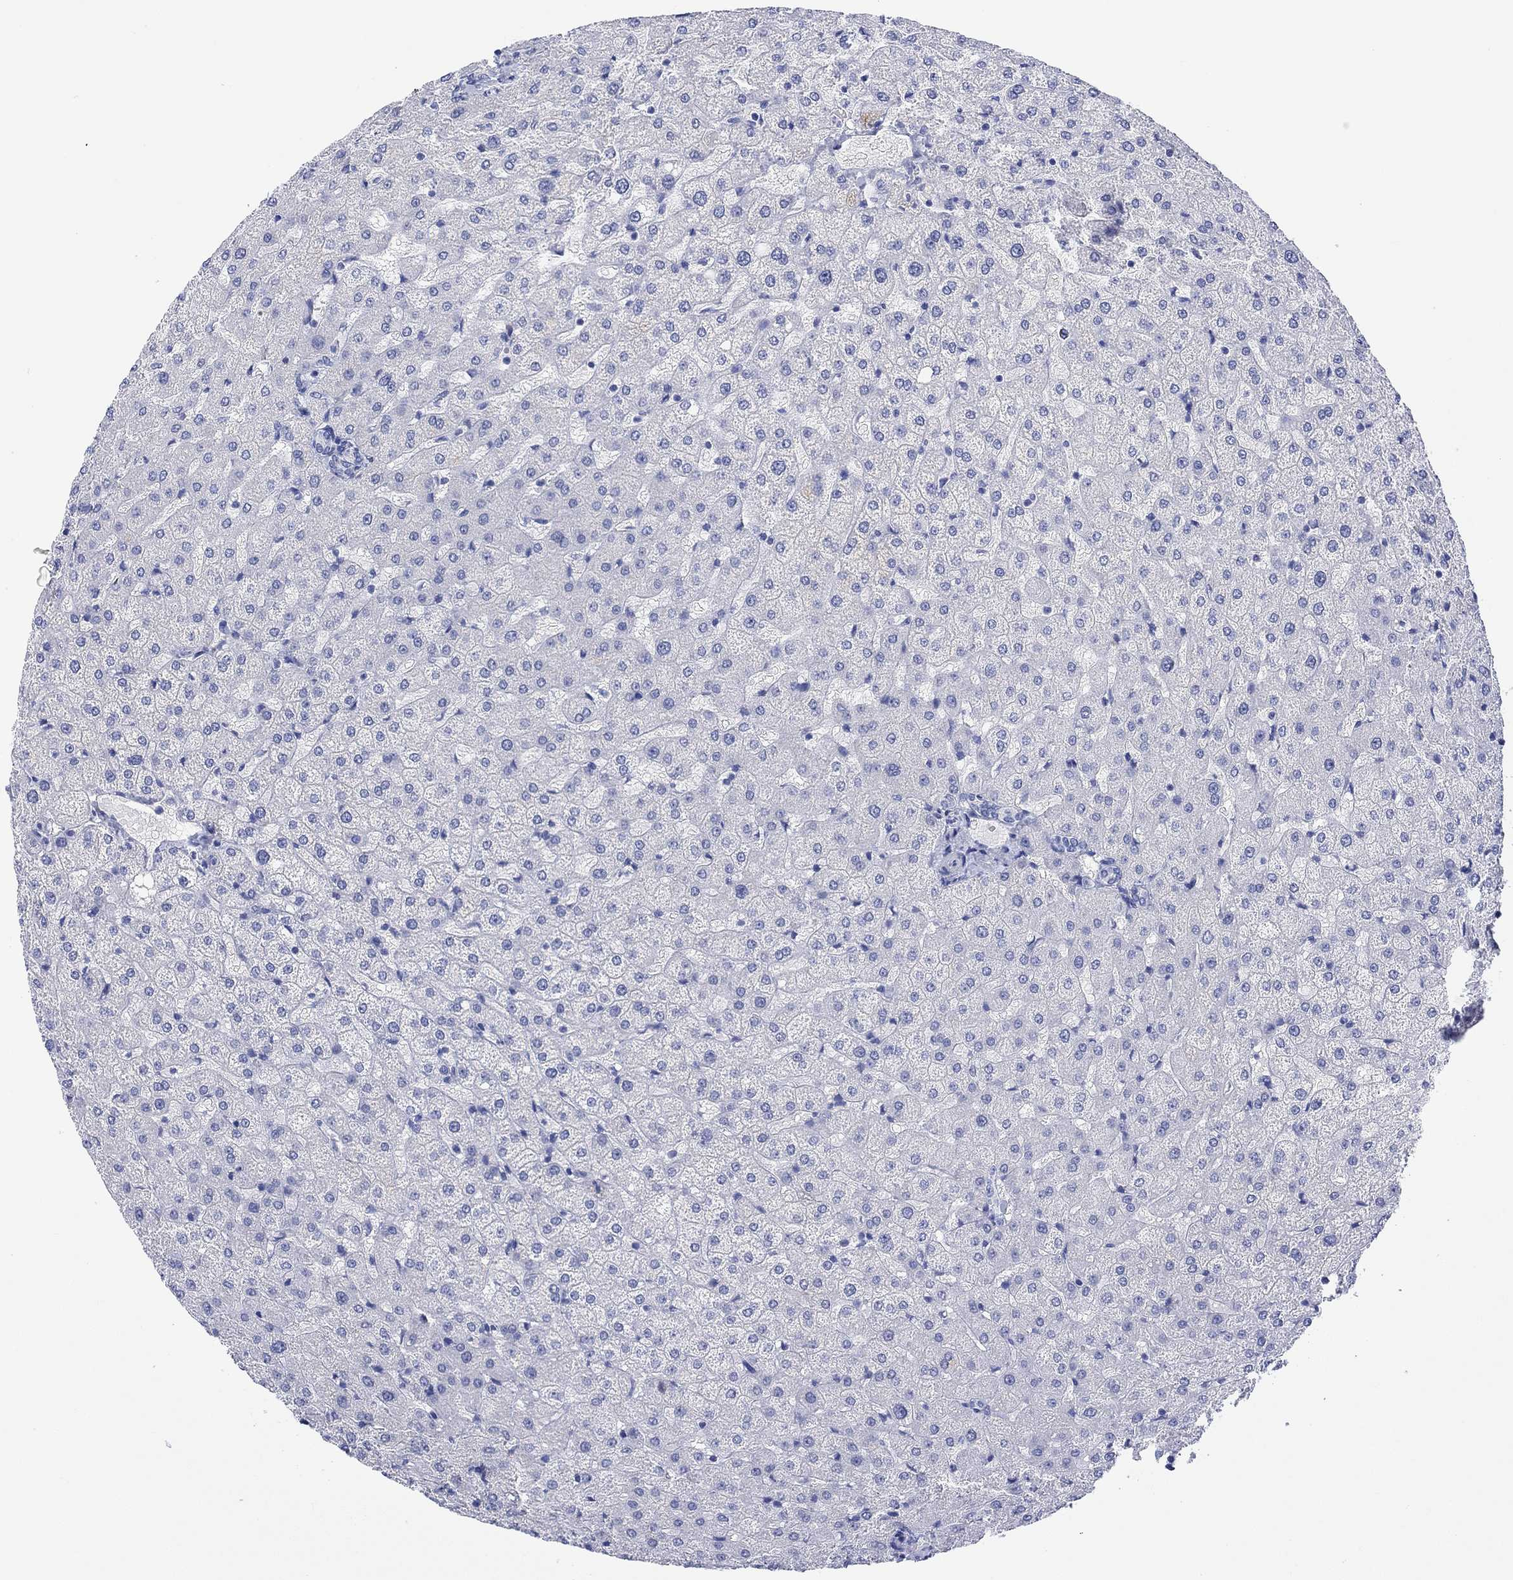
{"staining": {"intensity": "negative", "quantity": "none", "location": "none"}, "tissue": "liver", "cell_type": "Cholangiocytes", "image_type": "normal", "snomed": [{"axis": "morphology", "description": "Normal tissue, NOS"}, {"axis": "topography", "description": "Liver"}], "caption": "Immunohistochemistry micrograph of unremarkable liver stained for a protein (brown), which shows no staining in cholangiocytes. (Stains: DAB IHC with hematoxylin counter stain, Microscopy: brightfield microscopy at high magnification).", "gene": "MSI1", "patient": {"sex": "female", "age": 50}}